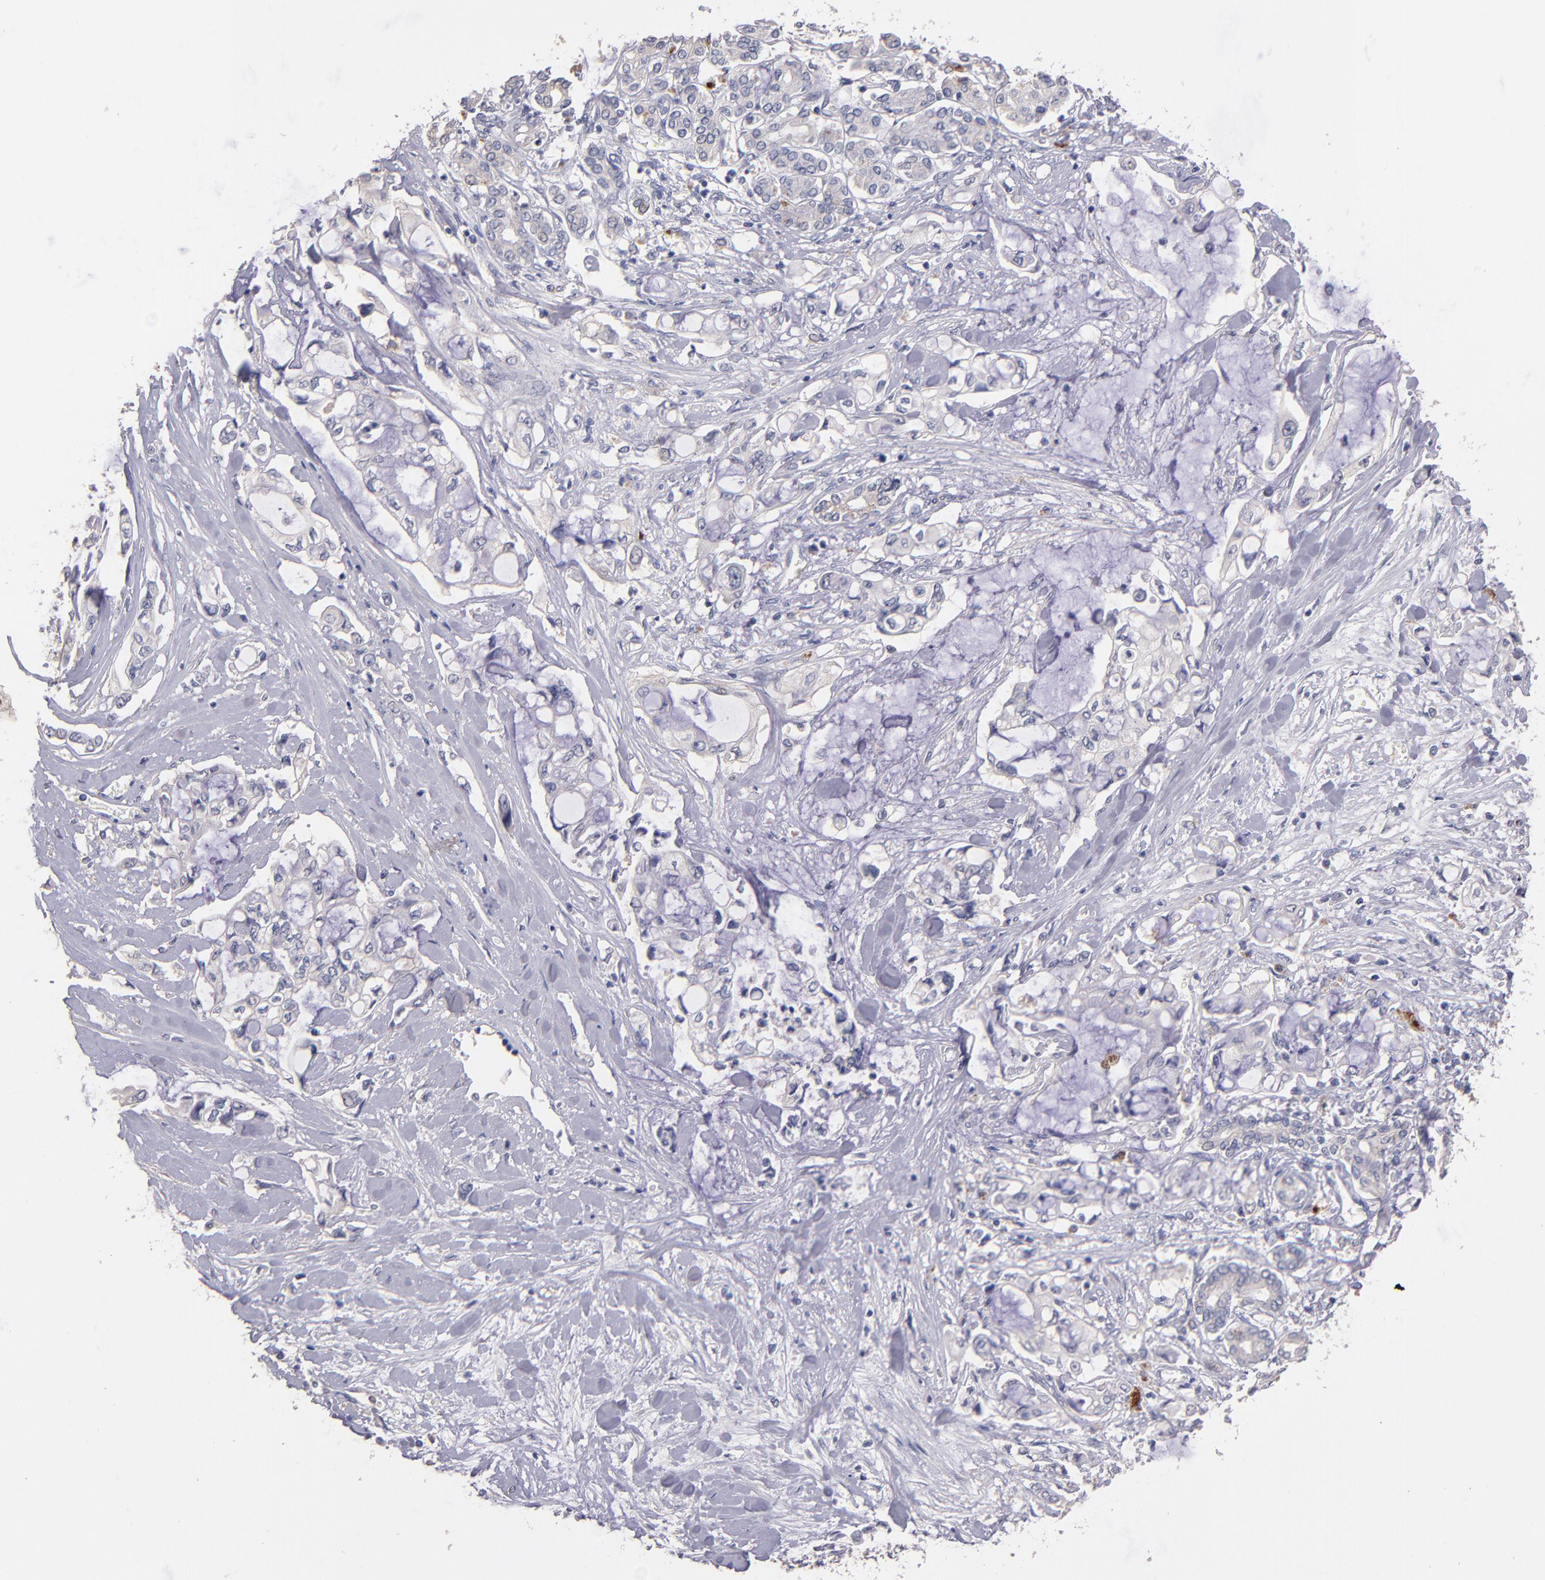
{"staining": {"intensity": "weak", "quantity": "<25%", "location": "cytoplasmic/membranous"}, "tissue": "pancreatic cancer", "cell_type": "Tumor cells", "image_type": "cancer", "snomed": [{"axis": "morphology", "description": "Adenocarcinoma, NOS"}, {"axis": "topography", "description": "Pancreas"}], "caption": "Protein analysis of pancreatic adenocarcinoma shows no significant staining in tumor cells.", "gene": "MAGEE1", "patient": {"sex": "female", "age": 70}}